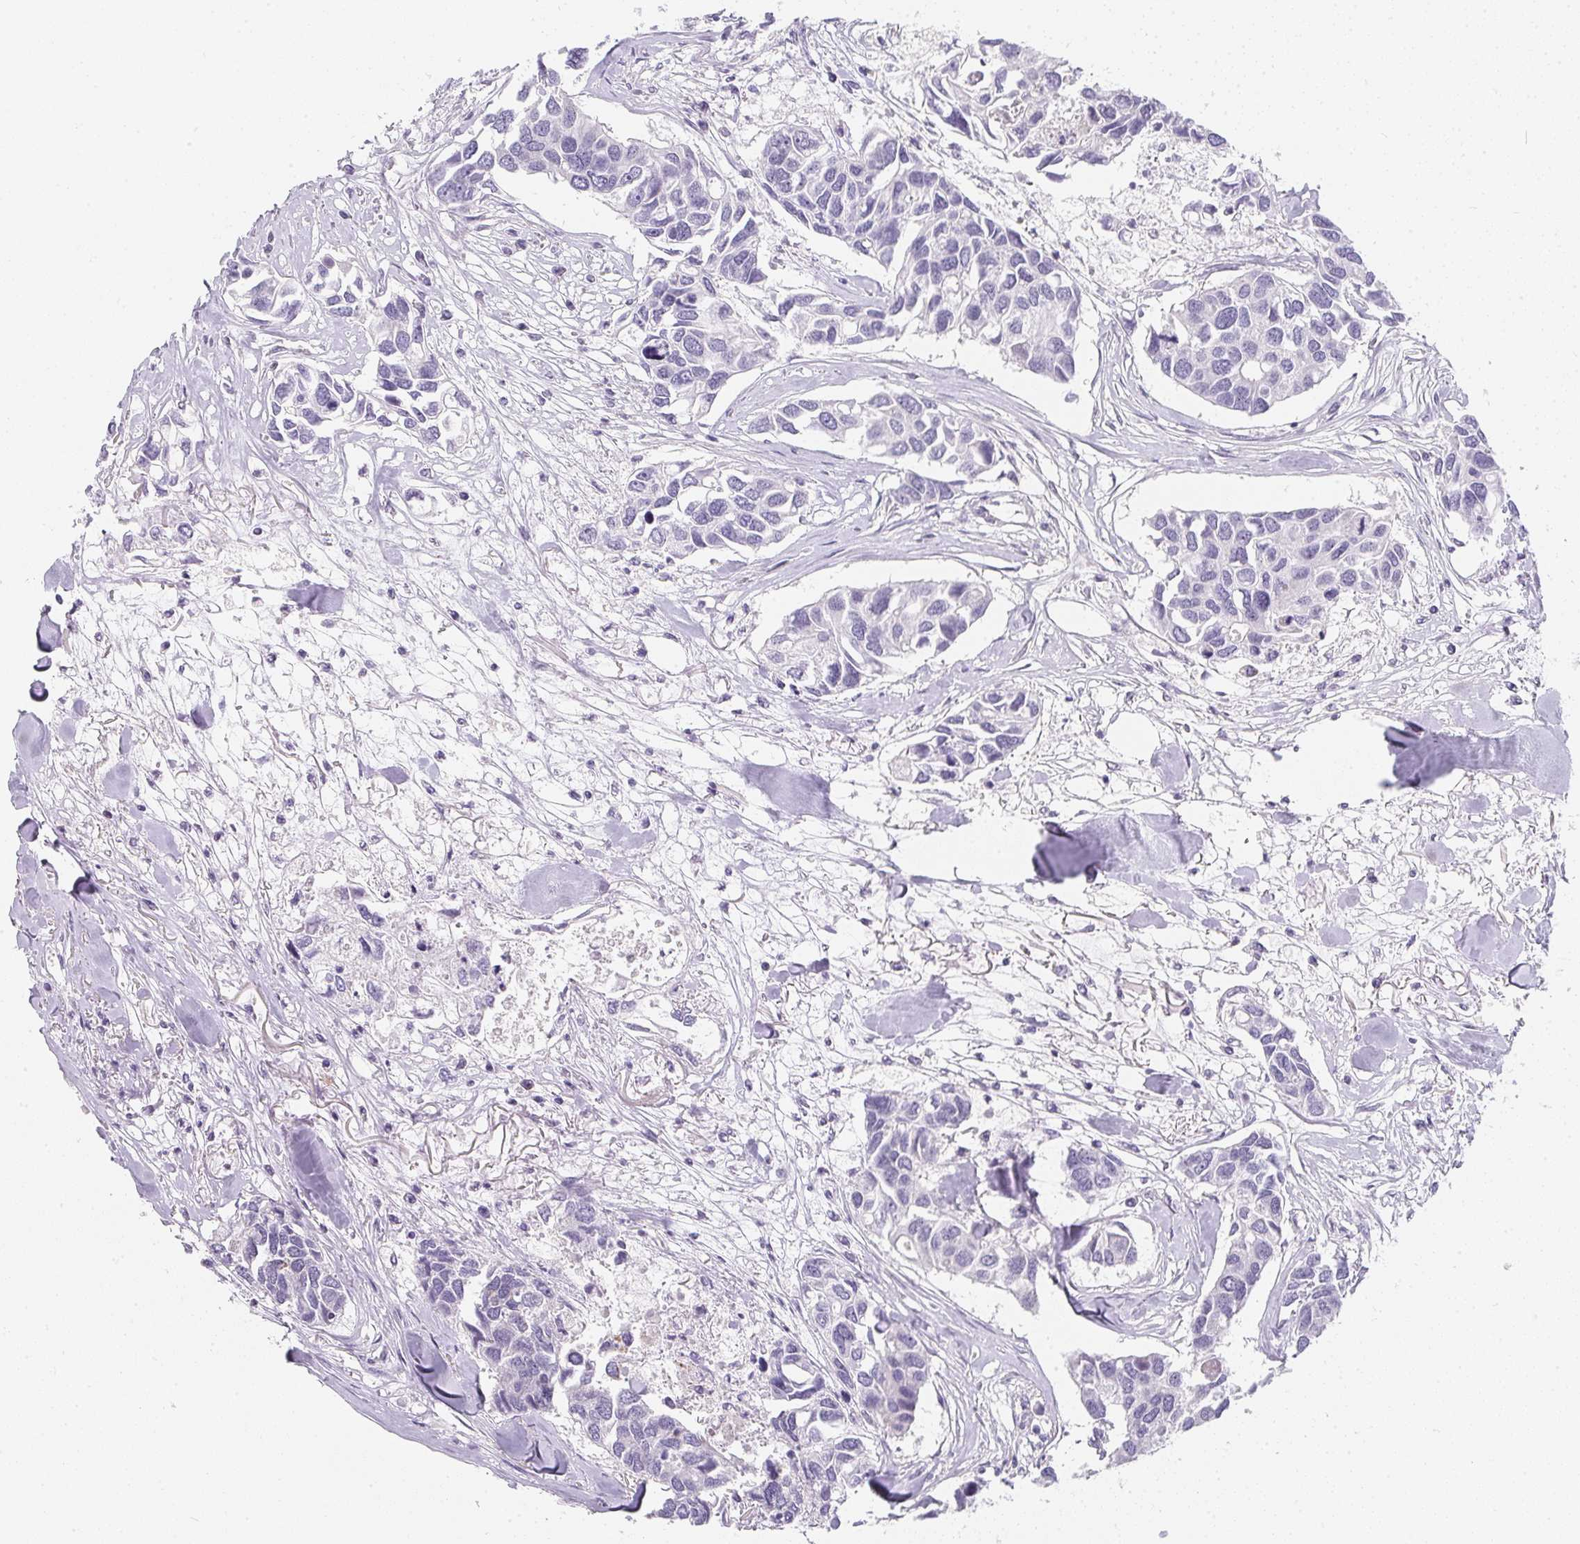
{"staining": {"intensity": "negative", "quantity": "none", "location": "none"}, "tissue": "breast cancer", "cell_type": "Tumor cells", "image_type": "cancer", "snomed": [{"axis": "morphology", "description": "Duct carcinoma"}, {"axis": "topography", "description": "Breast"}], "caption": "This is a image of immunohistochemistry staining of breast cancer, which shows no staining in tumor cells.", "gene": "MAP1A", "patient": {"sex": "female", "age": 83}}